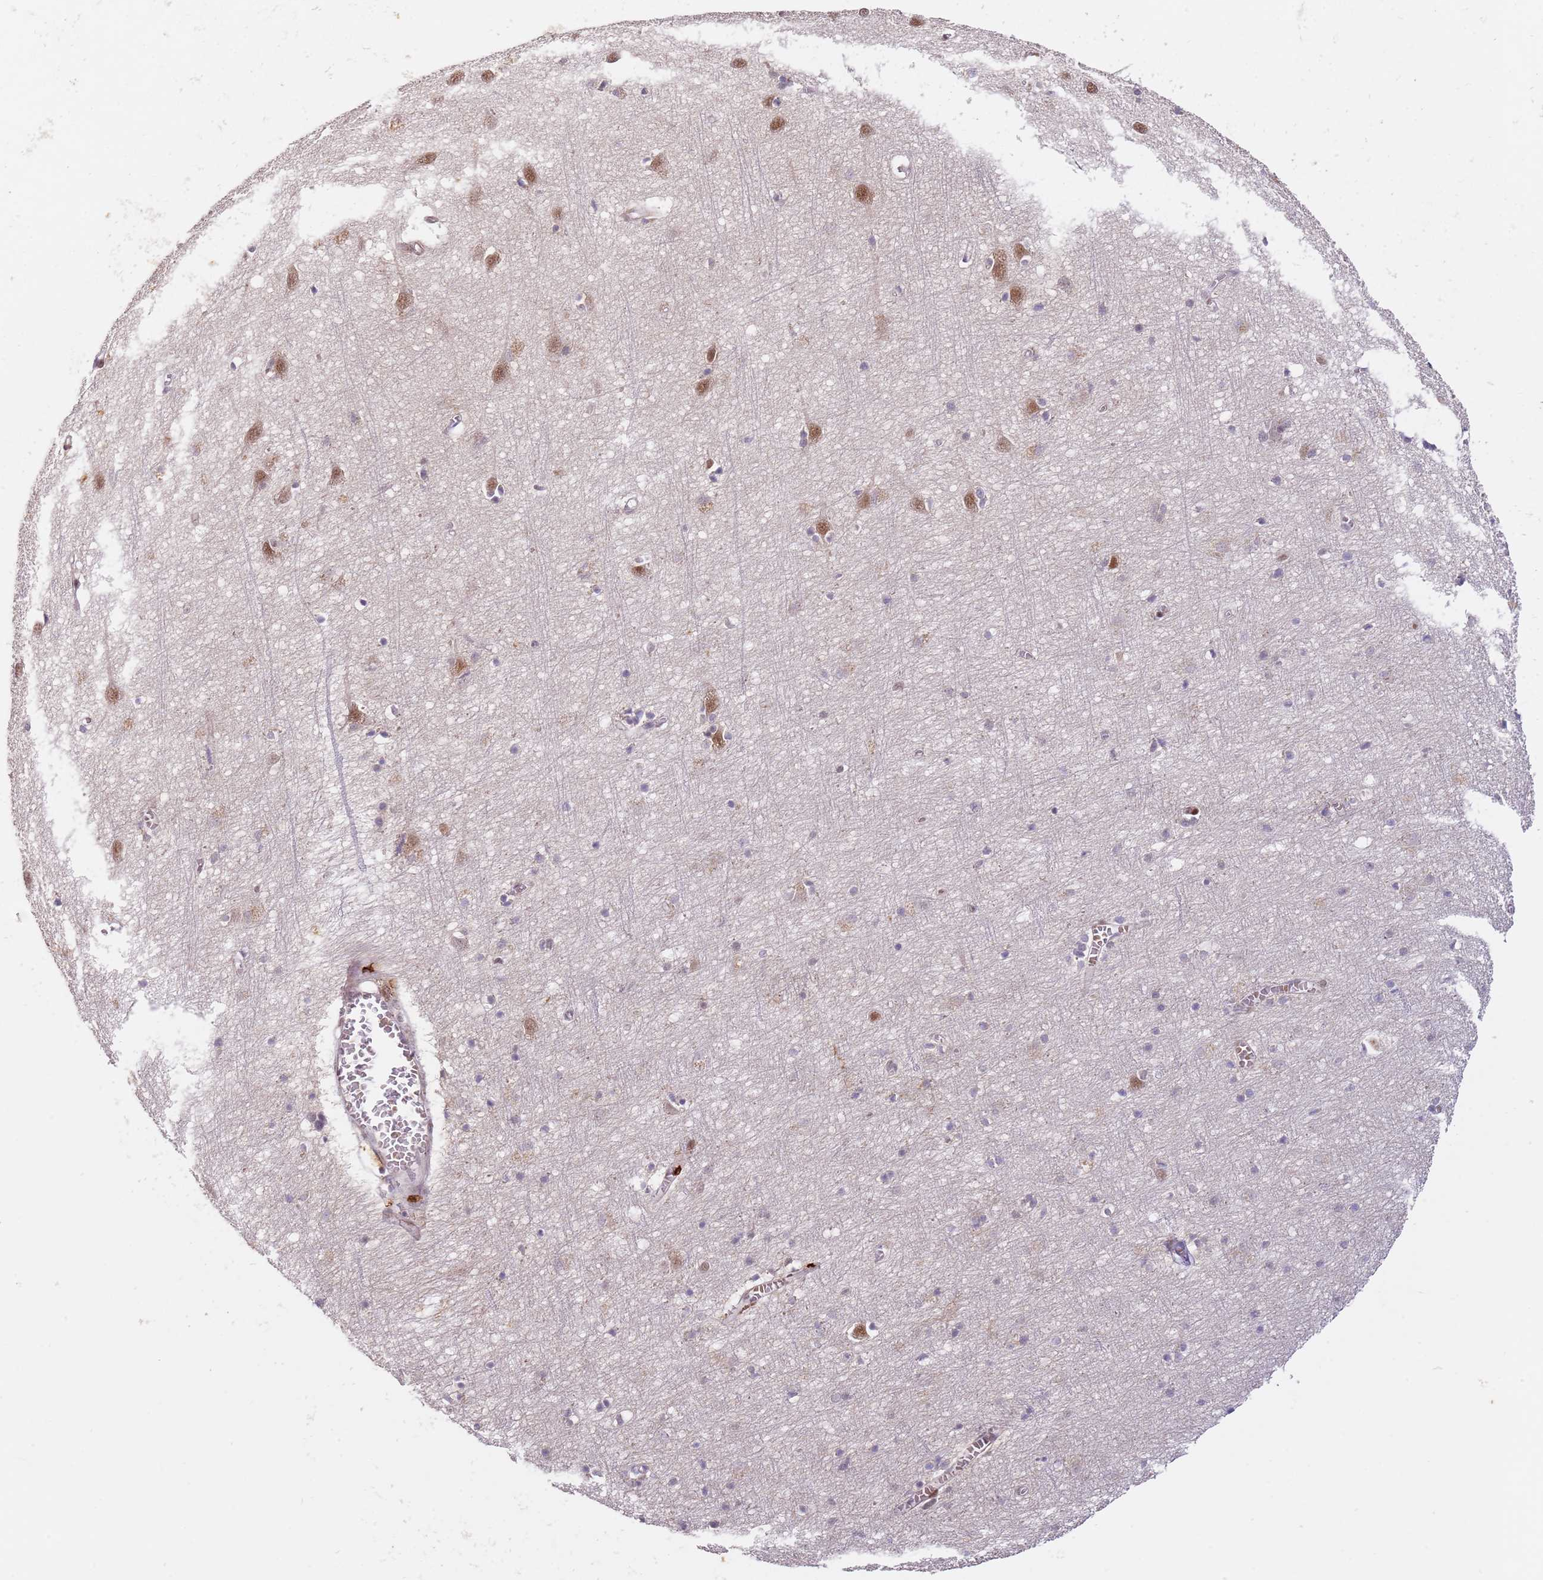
{"staining": {"intensity": "negative", "quantity": "none", "location": "none"}, "tissue": "cerebral cortex", "cell_type": "Endothelial cells", "image_type": "normal", "snomed": [{"axis": "morphology", "description": "Normal tissue, NOS"}, {"axis": "topography", "description": "Cerebral cortex"}], "caption": "Human cerebral cortex stained for a protein using immunohistochemistry exhibits no expression in endothelial cells.", "gene": "LGALSL", "patient": {"sex": "female", "age": 64}}